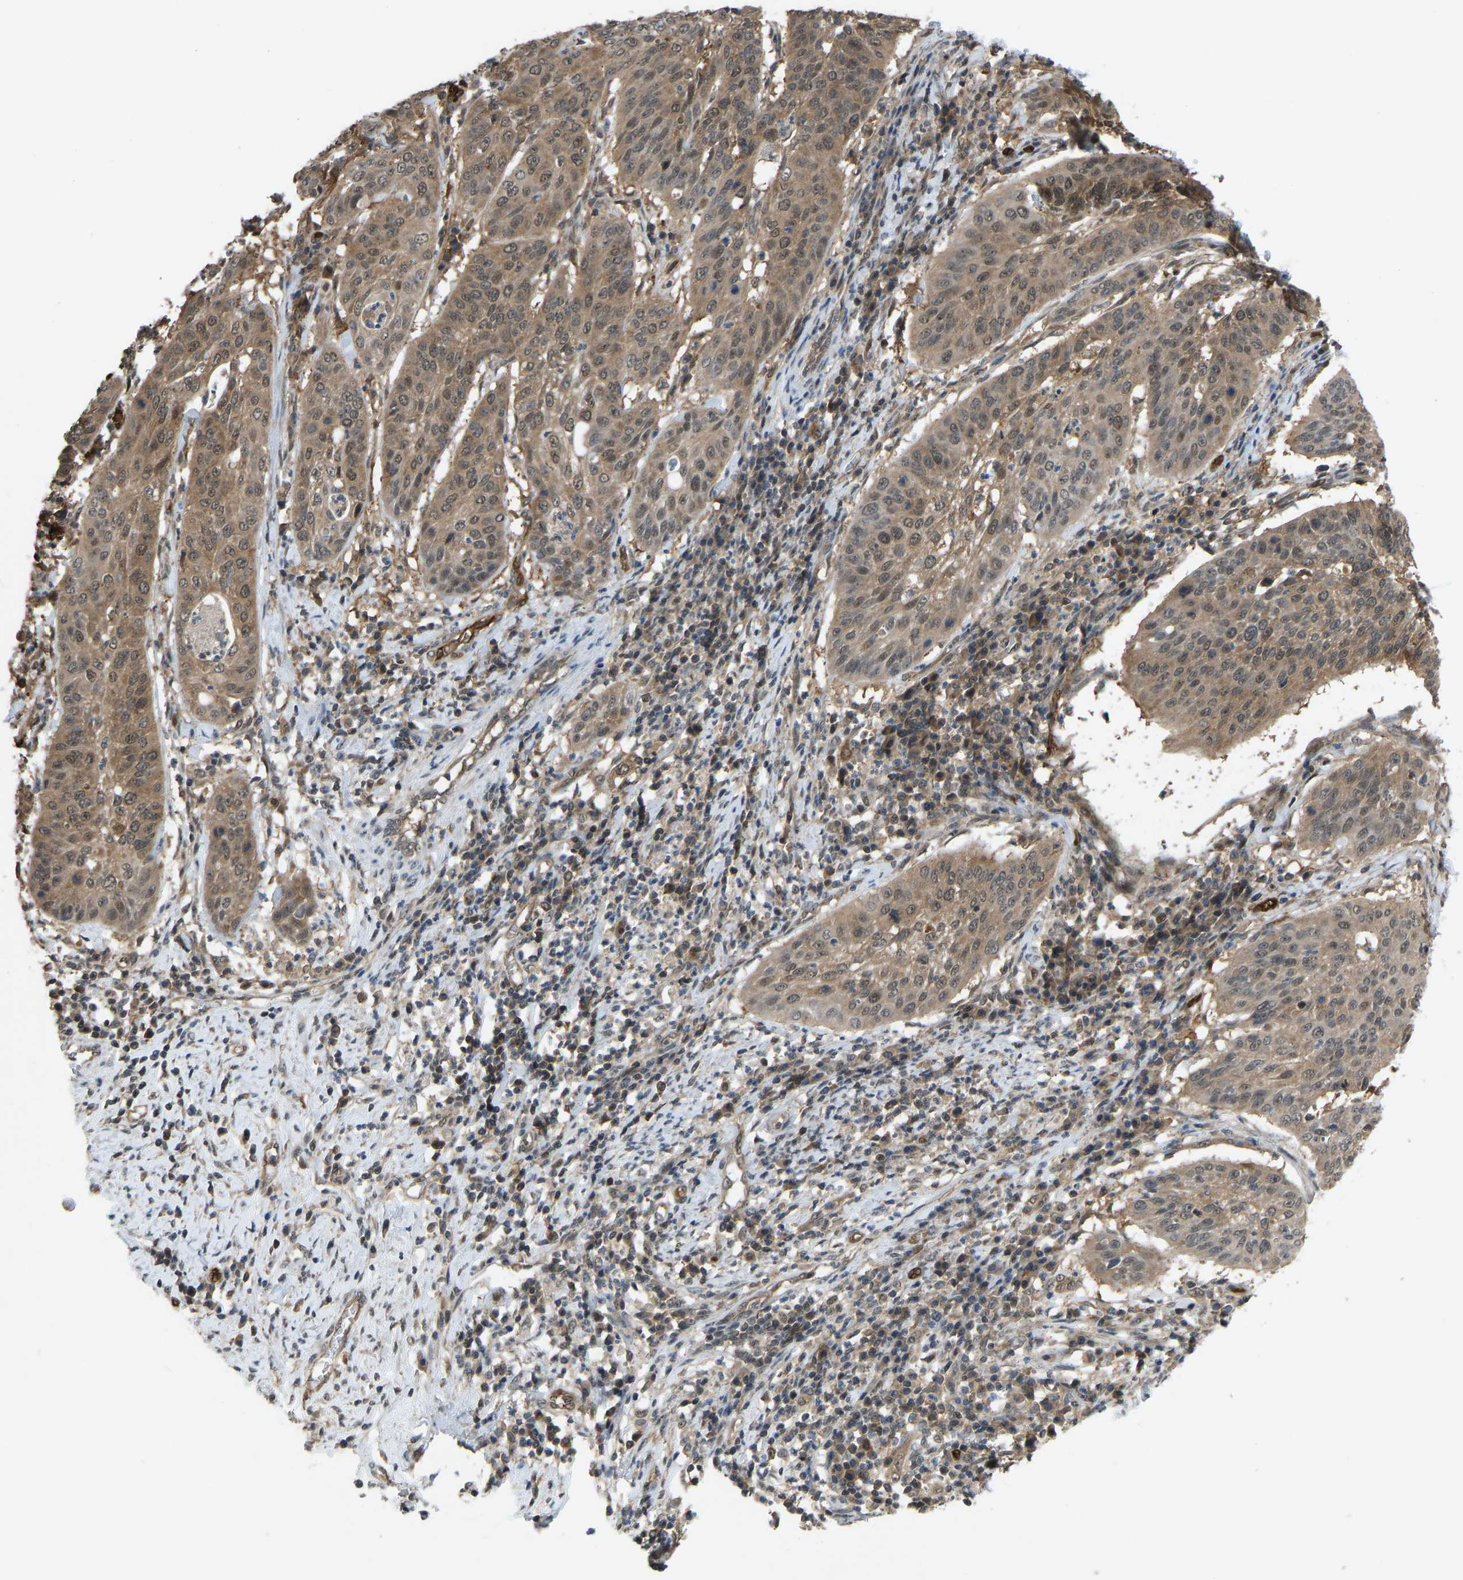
{"staining": {"intensity": "moderate", "quantity": ">75%", "location": "cytoplasmic/membranous,nuclear"}, "tissue": "cervical cancer", "cell_type": "Tumor cells", "image_type": "cancer", "snomed": [{"axis": "morphology", "description": "Normal tissue, NOS"}, {"axis": "morphology", "description": "Squamous cell carcinoma, NOS"}, {"axis": "topography", "description": "Cervix"}], "caption": "IHC of cervical squamous cell carcinoma reveals medium levels of moderate cytoplasmic/membranous and nuclear positivity in approximately >75% of tumor cells. The staining is performed using DAB brown chromogen to label protein expression. The nuclei are counter-stained blue using hematoxylin.", "gene": "CCT8", "patient": {"sex": "female", "age": 39}}